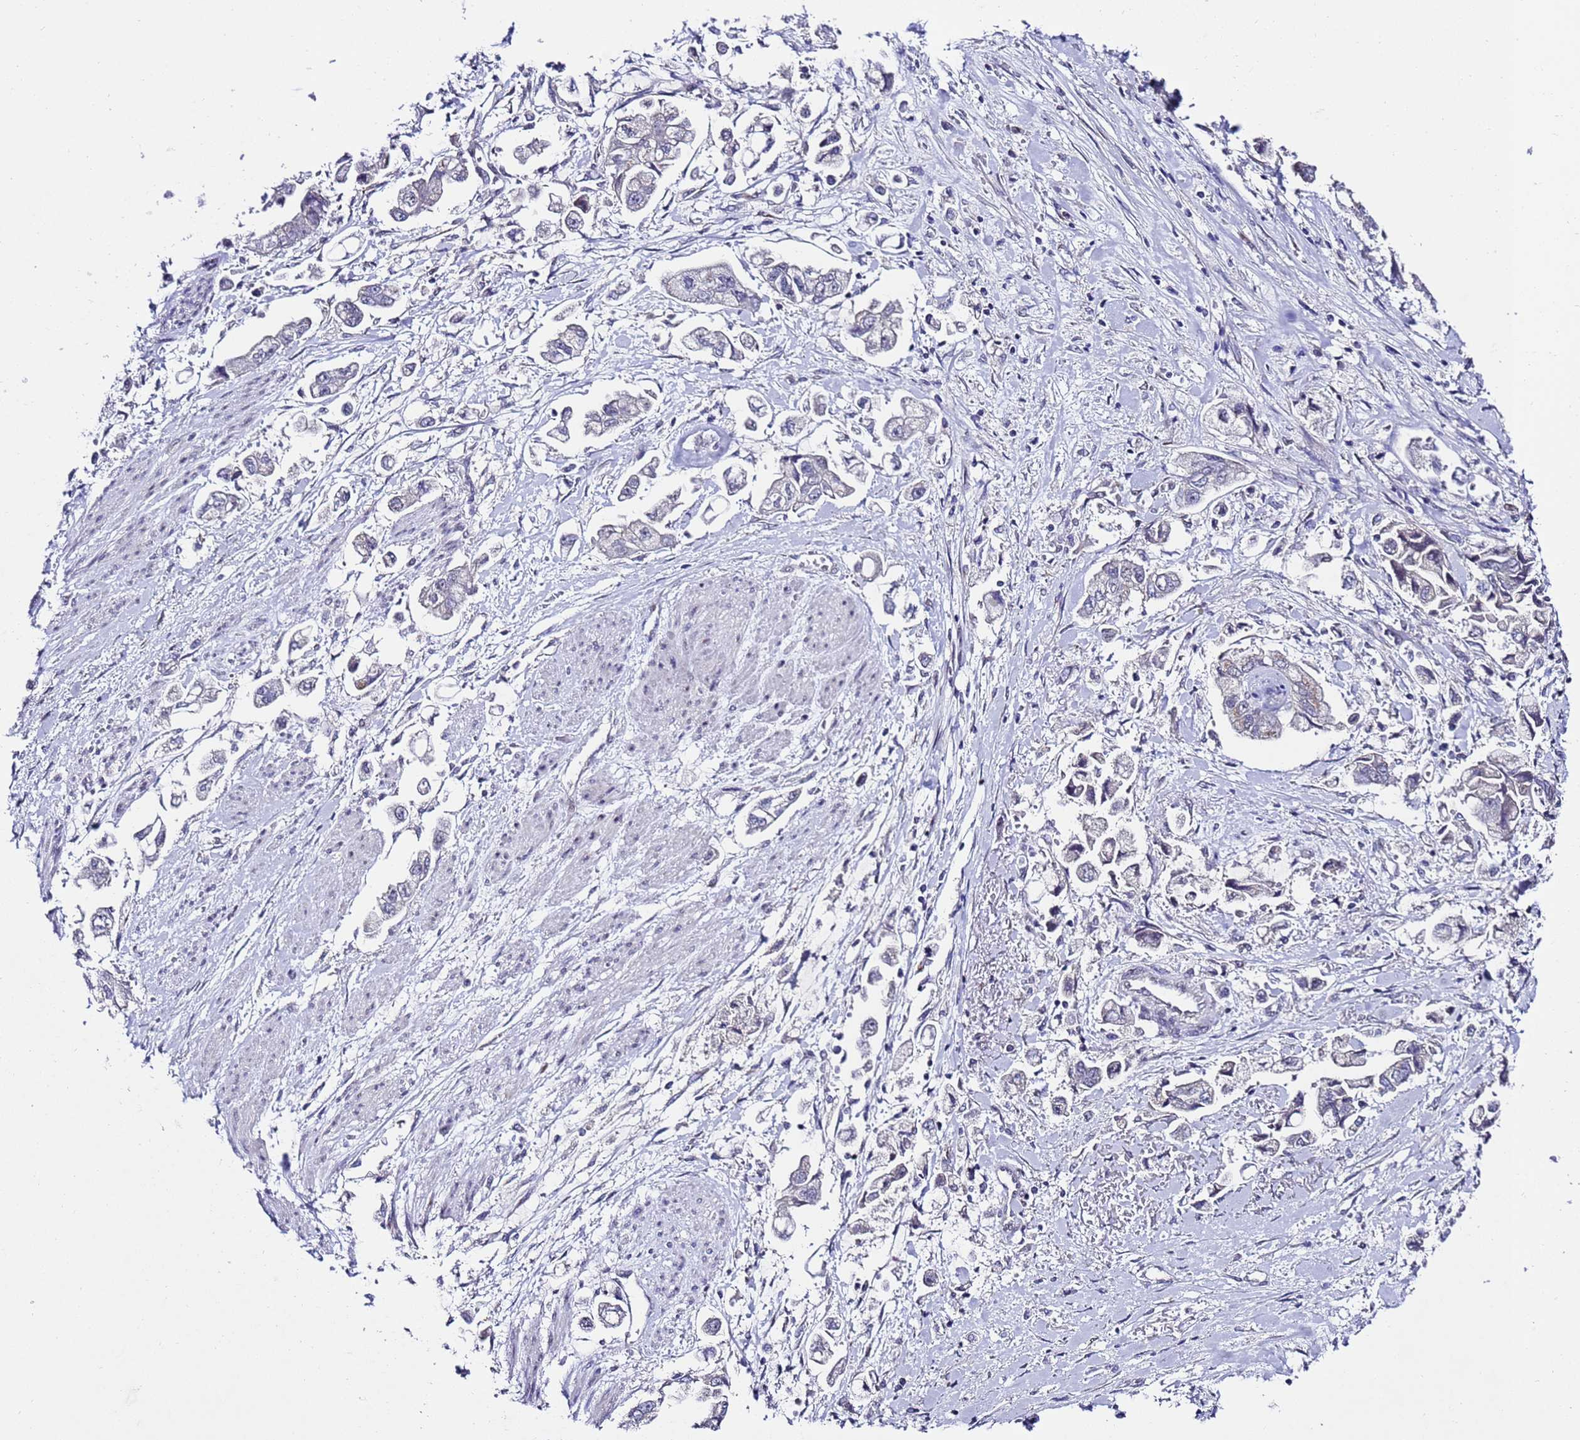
{"staining": {"intensity": "negative", "quantity": "none", "location": "none"}, "tissue": "stomach cancer", "cell_type": "Tumor cells", "image_type": "cancer", "snomed": [{"axis": "morphology", "description": "Adenocarcinoma, NOS"}, {"axis": "topography", "description": "Stomach"}], "caption": "A photomicrograph of stomach adenocarcinoma stained for a protein displays no brown staining in tumor cells.", "gene": "C19orf47", "patient": {"sex": "male", "age": 62}}